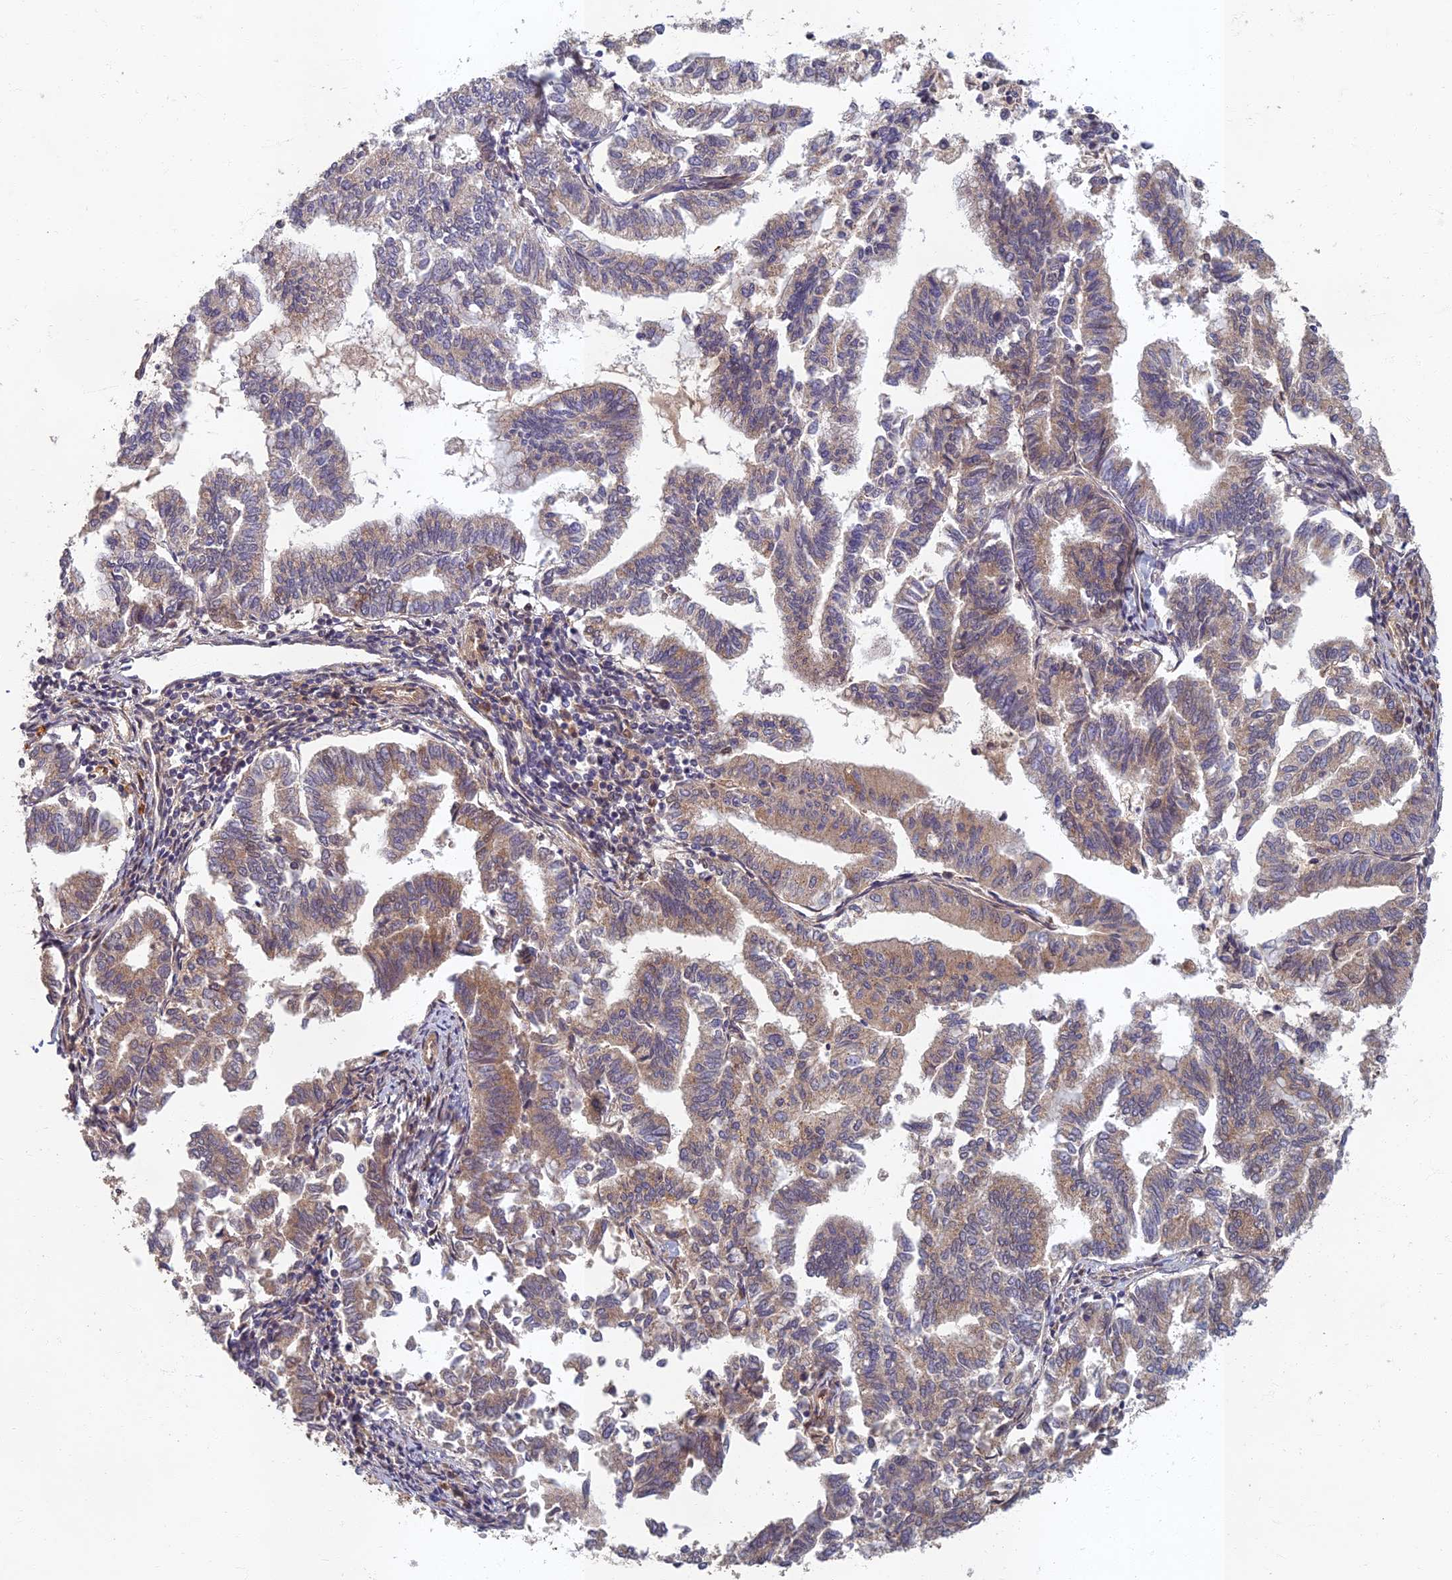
{"staining": {"intensity": "weak", "quantity": "25%-75%", "location": "cytoplasmic/membranous"}, "tissue": "endometrial cancer", "cell_type": "Tumor cells", "image_type": "cancer", "snomed": [{"axis": "morphology", "description": "Adenocarcinoma, NOS"}, {"axis": "topography", "description": "Endometrium"}], "caption": "This image shows immunohistochemistry (IHC) staining of endometrial cancer (adenocarcinoma), with low weak cytoplasmic/membranous expression in about 25%-75% of tumor cells.", "gene": "EARS2", "patient": {"sex": "female", "age": 79}}